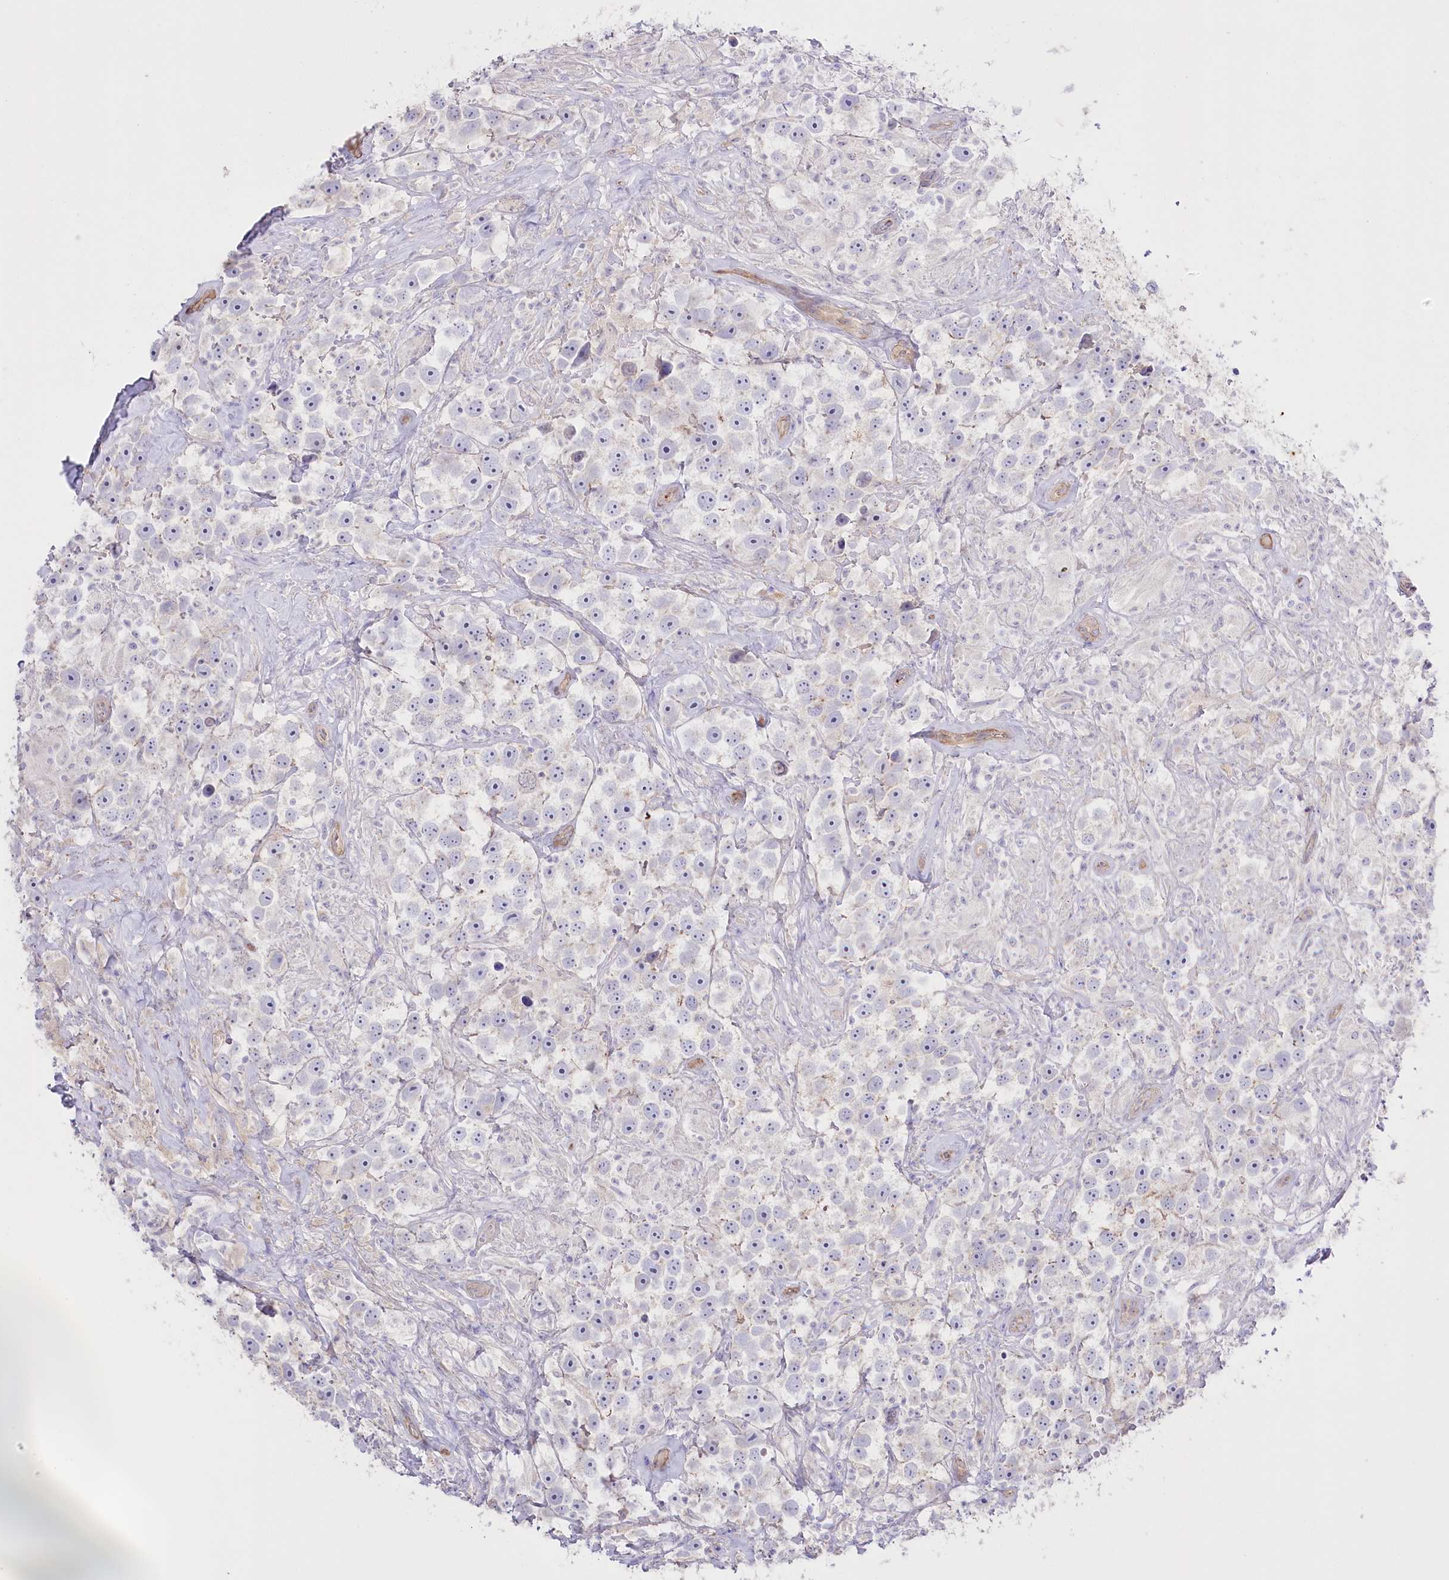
{"staining": {"intensity": "negative", "quantity": "none", "location": "none"}, "tissue": "testis cancer", "cell_type": "Tumor cells", "image_type": "cancer", "snomed": [{"axis": "morphology", "description": "Seminoma, NOS"}, {"axis": "topography", "description": "Testis"}], "caption": "Micrograph shows no significant protein expression in tumor cells of seminoma (testis).", "gene": "SLC39A10", "patient": {"sex": "male", "age": 49}}